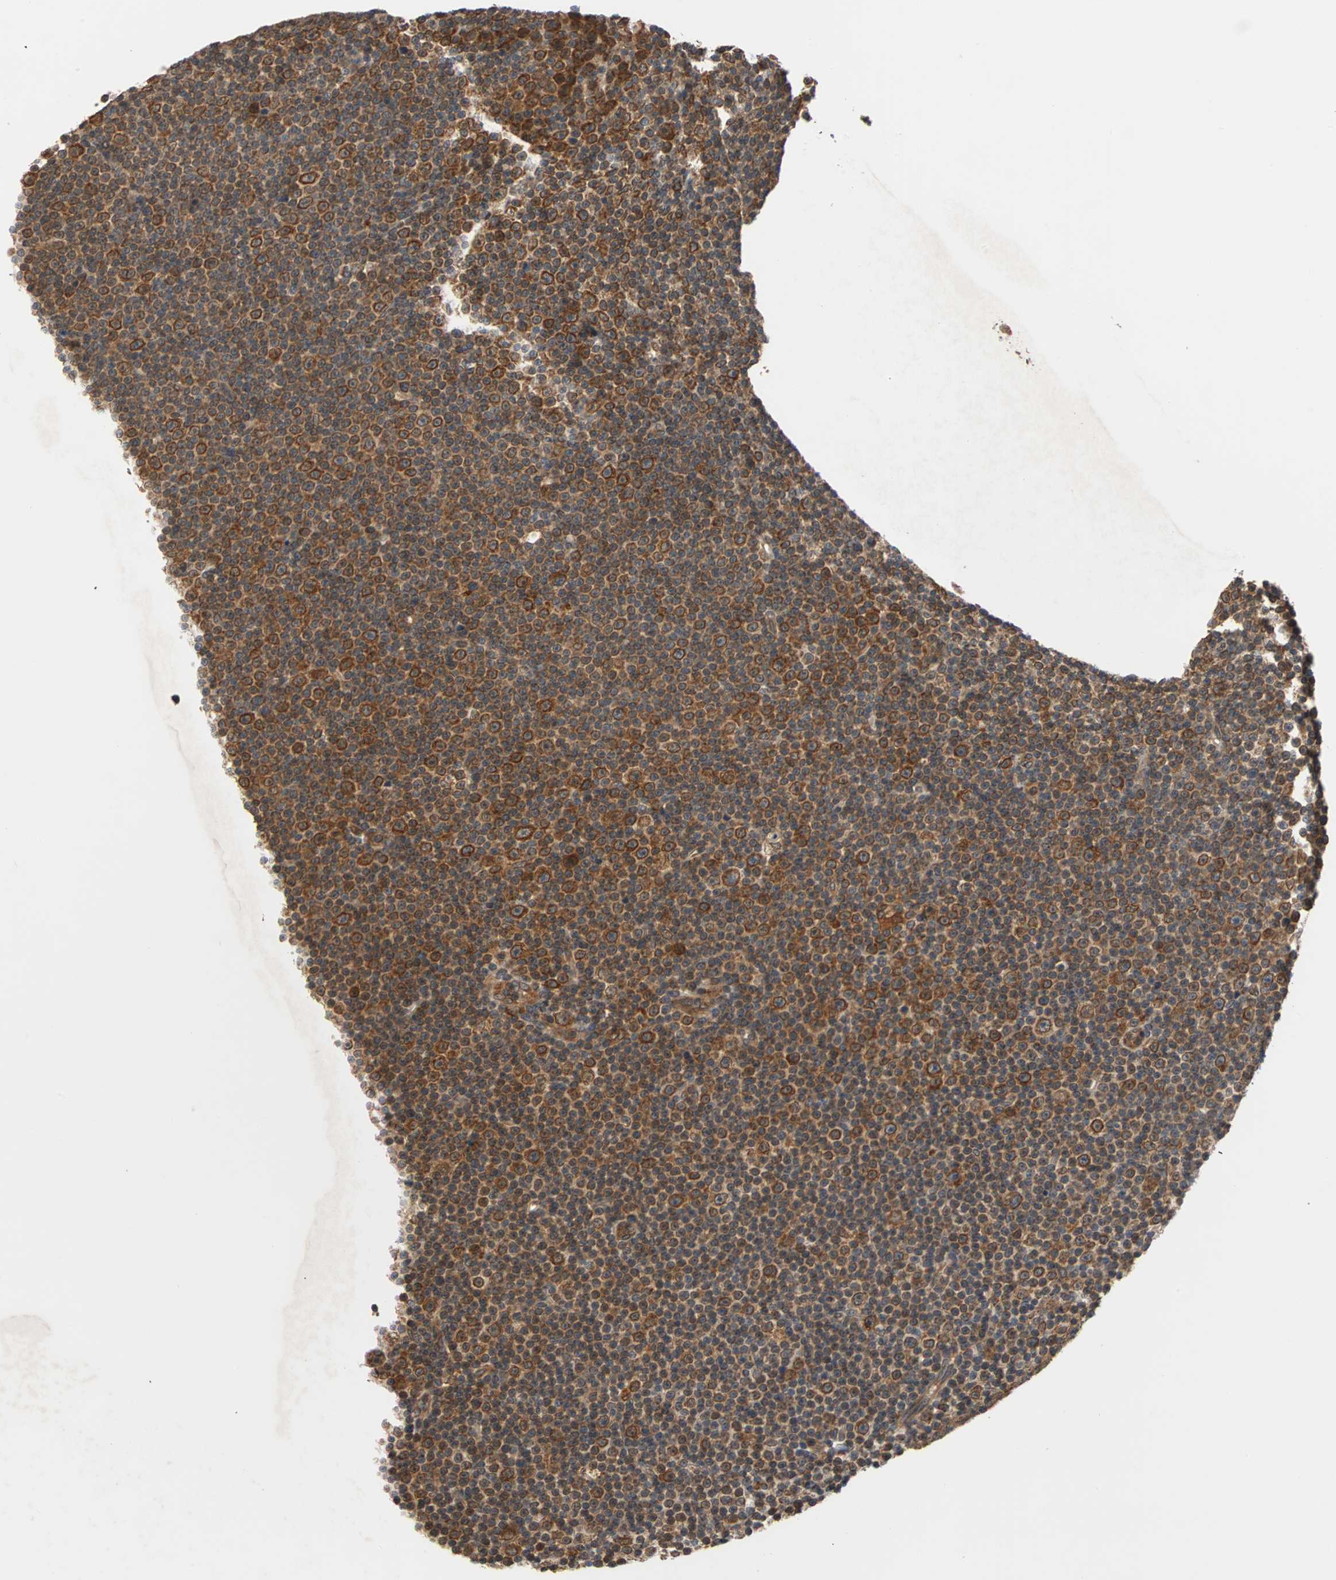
{"staining": {"intensity": "strong", "quantity": ">75%", "location": "cytoplasmic/membranous"}, "tissue": "lymphoma", "cell_type": "Tumor cells", "image_type": "cancer", "snomed": [{"axis": "morphology", "description": "Malignant lymphoma, non-Hodgkin's type, Low grade"}, {"axis": "topography", "description": "Lymph node"}], "caption": "The immunohistochemical stain highlights strong cytoplasmic/membranous expression in tumor cells of lymphoma tissue. The protein is stained brown, and the nuclei are stained in blue (DAB (3,3'-diaminobenzidine) IHC with brightfield microscopy, high magnification).", "gene": "AUP1", "patient": {"sex": "female", "age": 67}}